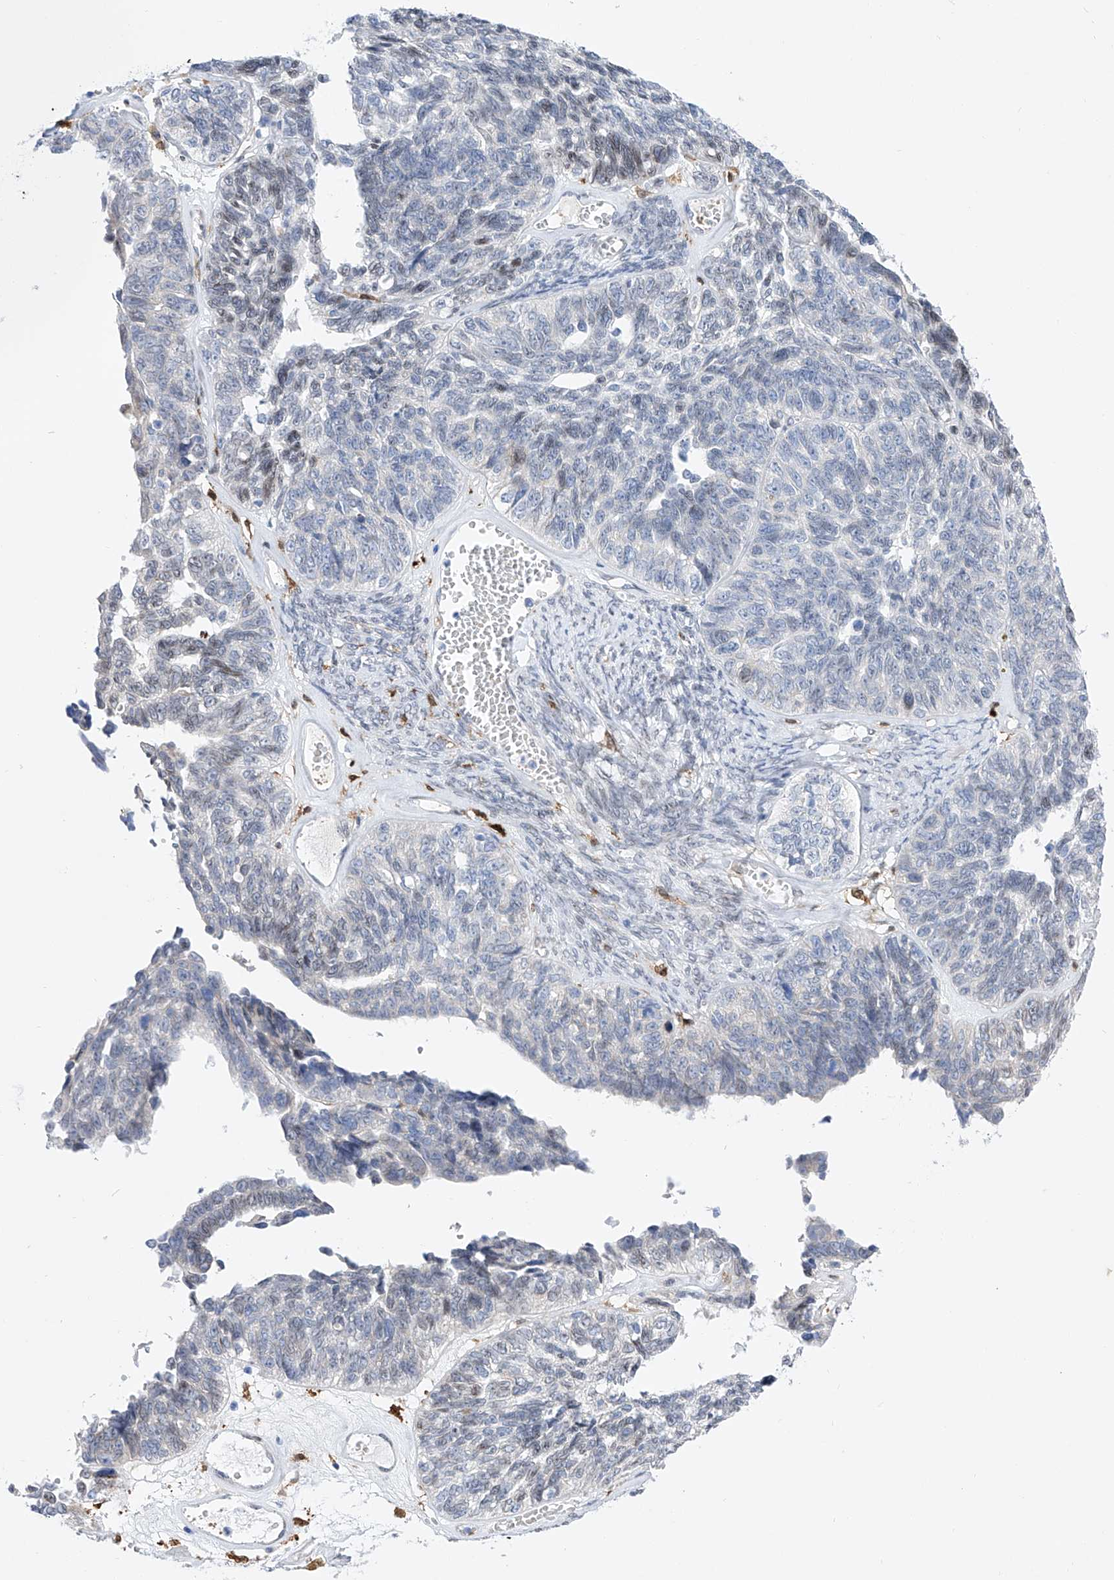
{"staining": {"intensity": "negative", "quantity": "none", "location": "none"}, "tissue": "ovarian cancer", "cell_type": "Tumor cells", "image_type": "cancer", "snomed": [{"axis": "morphology", "description": "Cystadenocarcinoma, serous, NOS"}, {"axis": "topography", "description": "Ovary"}], "caption": "High power microscopy histopathology image of an IHC image of ovarian serous cystadenocarcinoma, revealing no significant expression in tumor cells.", "gene": "LCLAT1", "patient": {"sex": "female", "age": 79}}